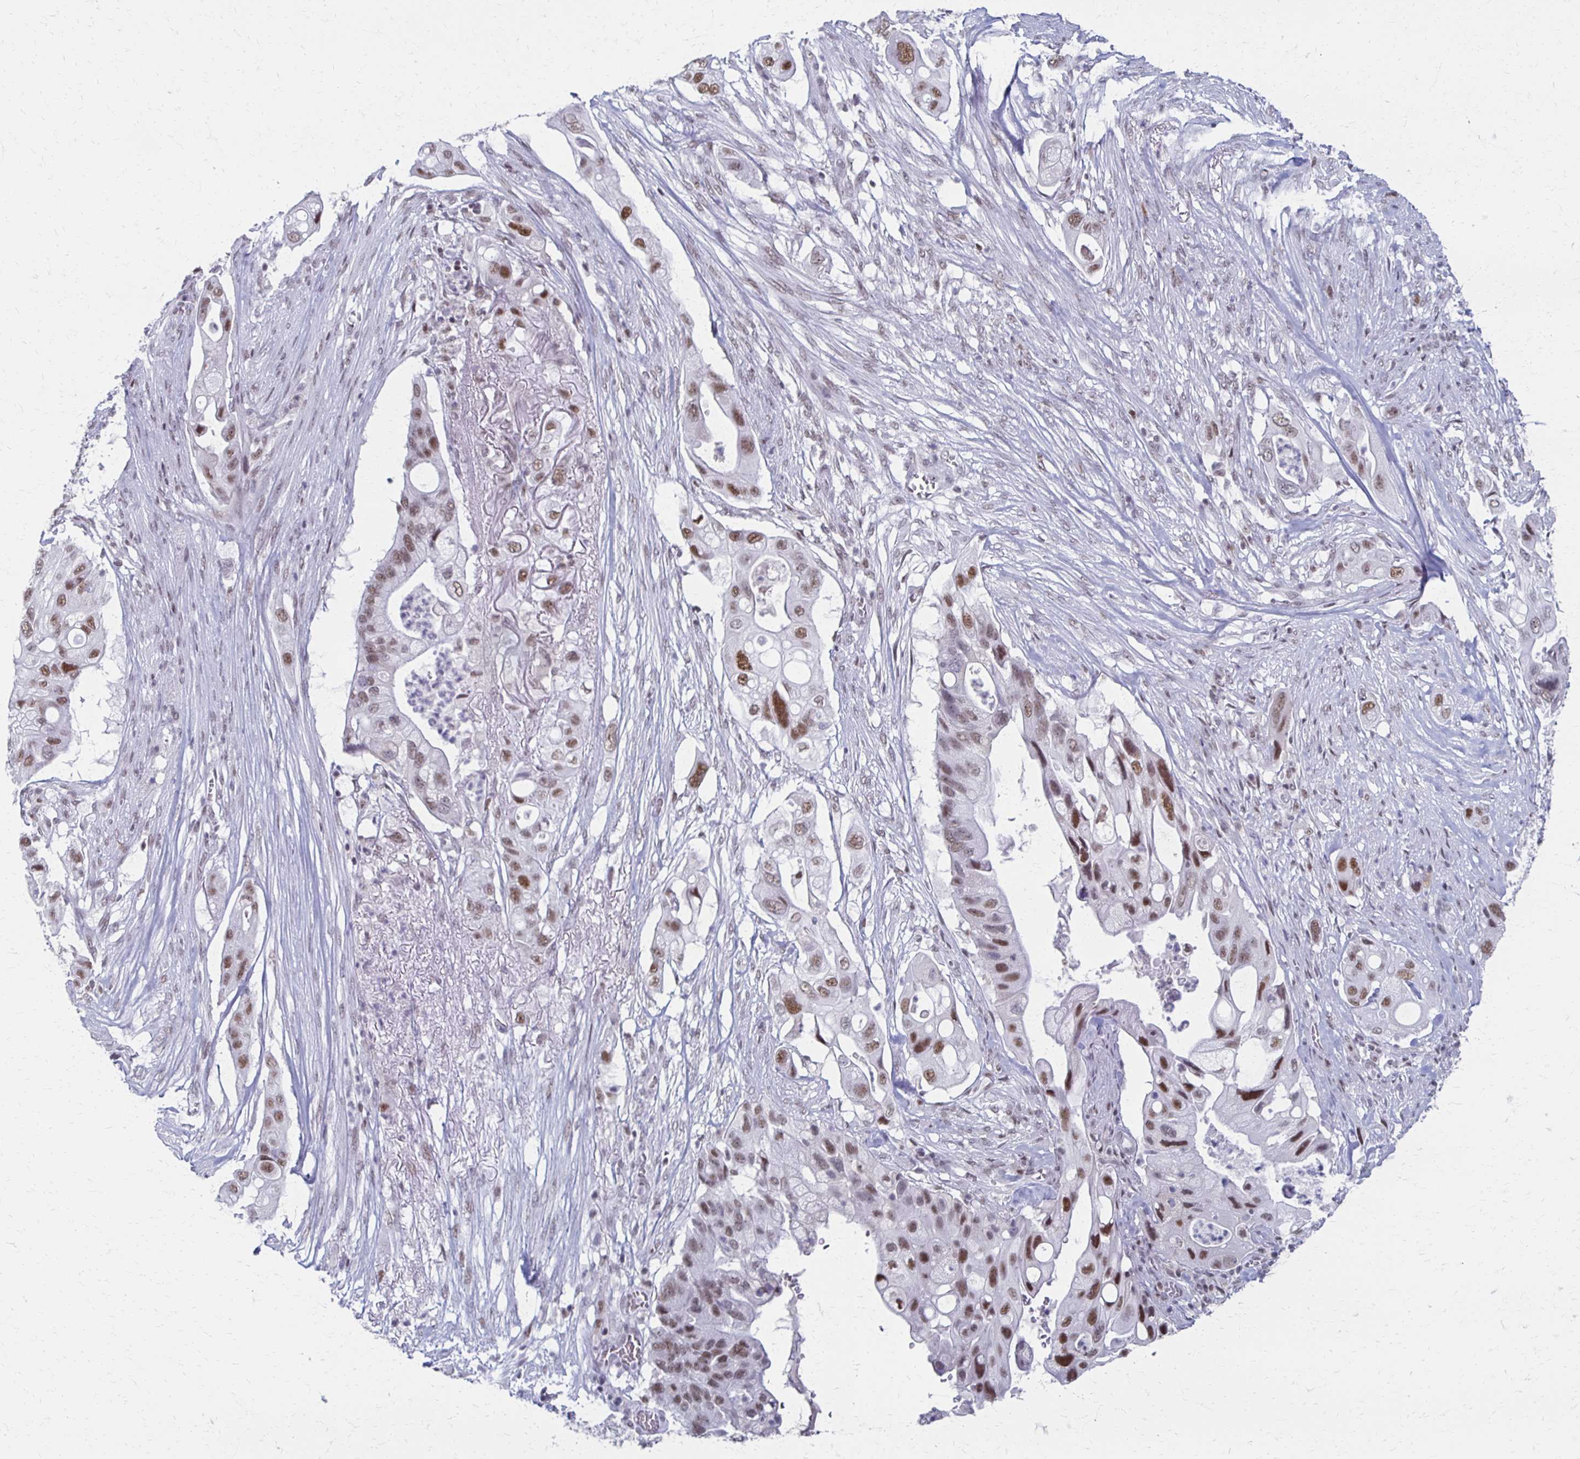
{"staining": {"intensity": "moderate", "quantity": "25%-75%", "location": "nuclear"}, "tissue": "pancreatic cancer", "cell_type": "Tumor cells", "image_type": "cancer", "snomed": [{"axis": "morphology", "description": "Adenocarcinoma, NOS"}, {"axis": "topography", "description": "Pancreas"}], "caption": "Immunohistochemistry (IHC) image of human pancreatic adenocarcinoma stained for a protein (brown), which exhibits medium levels of moderate nuclear expression in approximately 25%-75% of tumor cells.", "gene": "IRF7", "patient": {"sex": "female", "age": 72}}